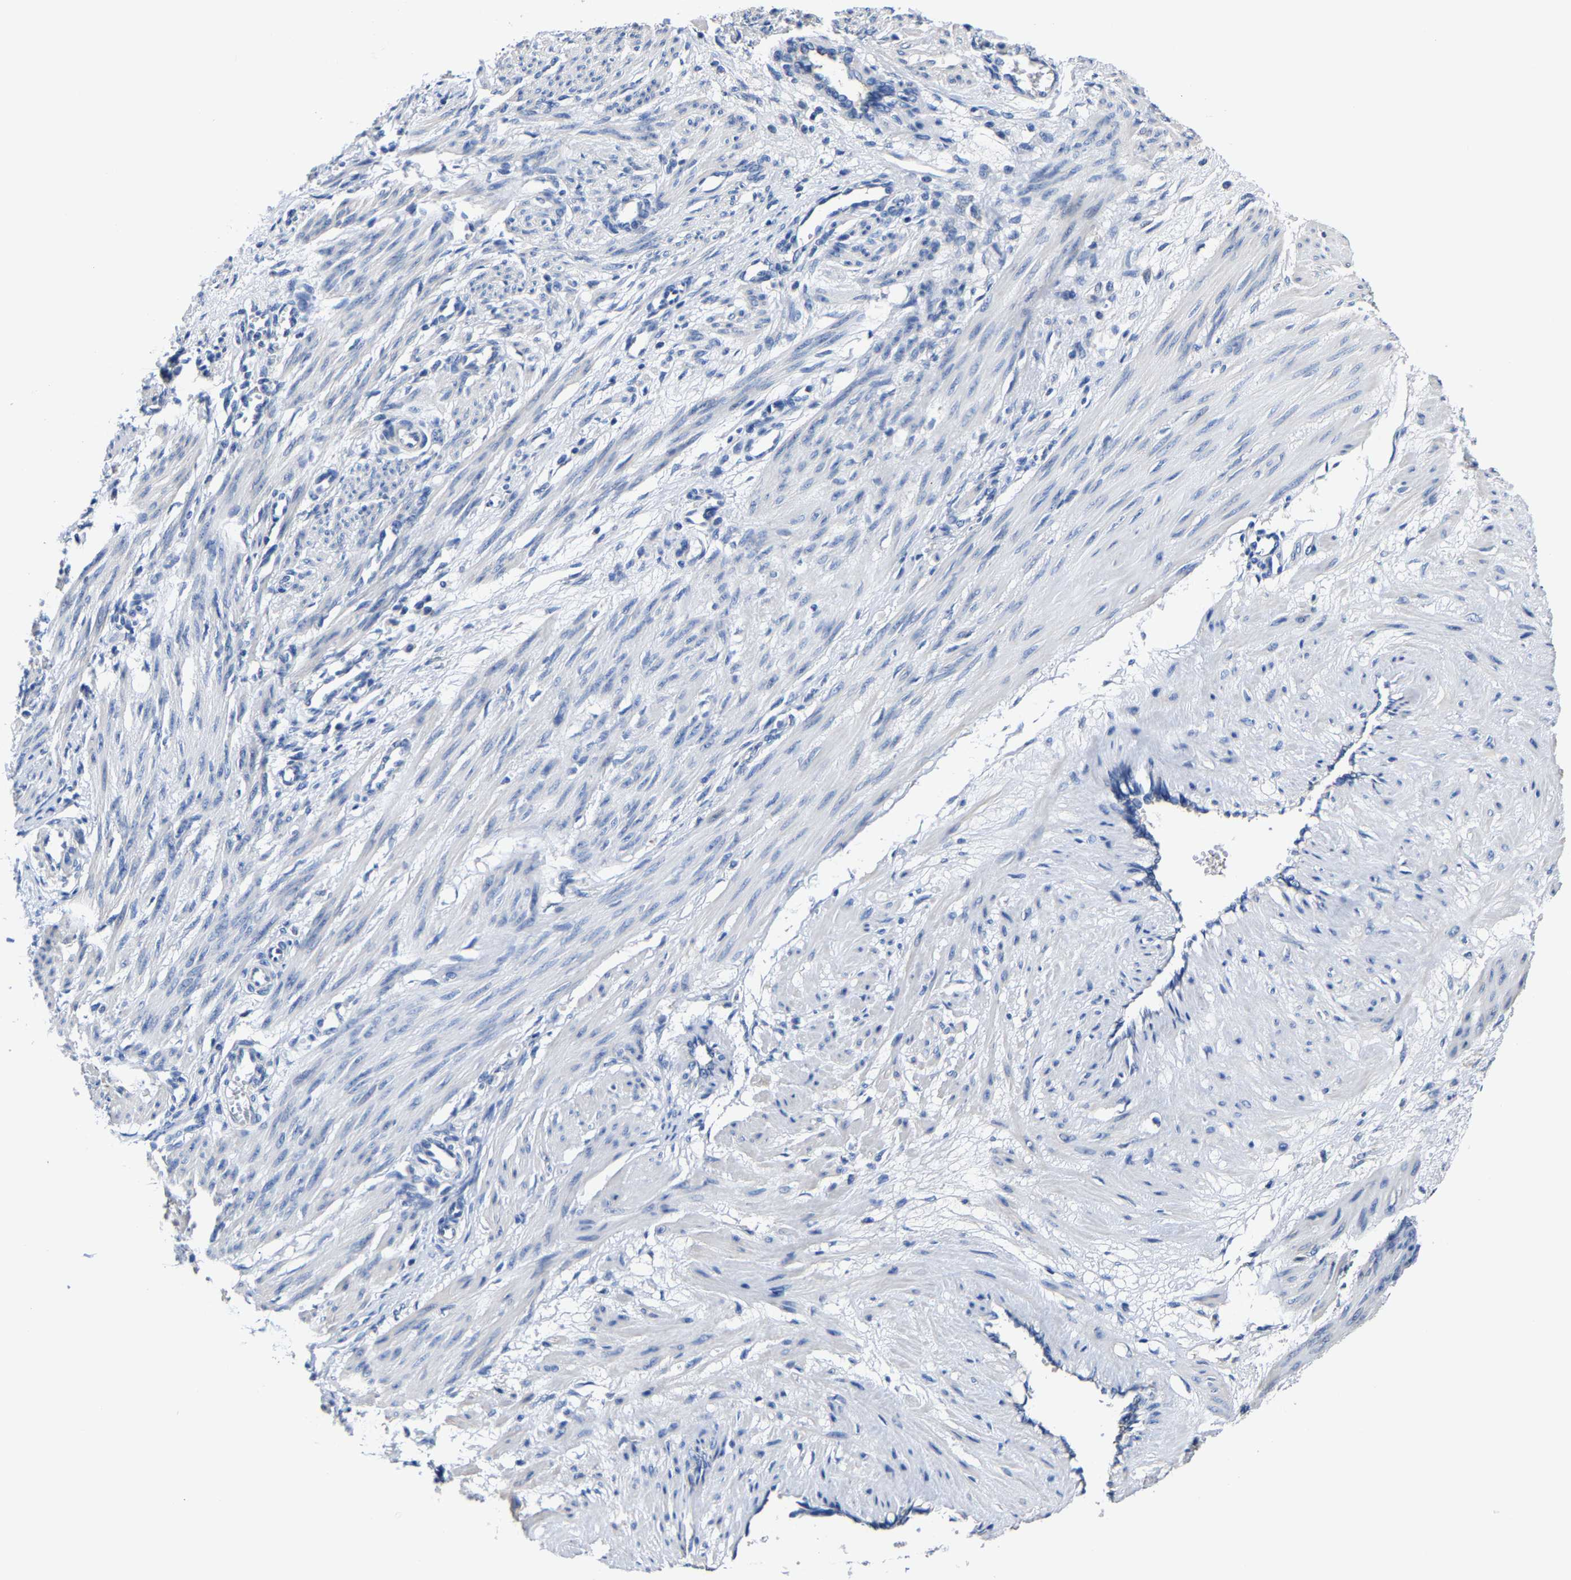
{"staining": {"intensity": "negative", "quantity": "none", "location": "none"}, "tissue": "smooth muscle", "cell_type": "Smooth muscle cells", "image_type": "normal", "snomed": [{"axis": "morphology", "description": "Normal tissue, NOS"}, {"axis": "topography", "description": "Endometrium"}], "caption": "Photomicrograph shows no protein expression in smooth muscle cells of benign smooth muscle.", "gene": "SRPK2", "patient": {"sex": "female", "age": 33}}